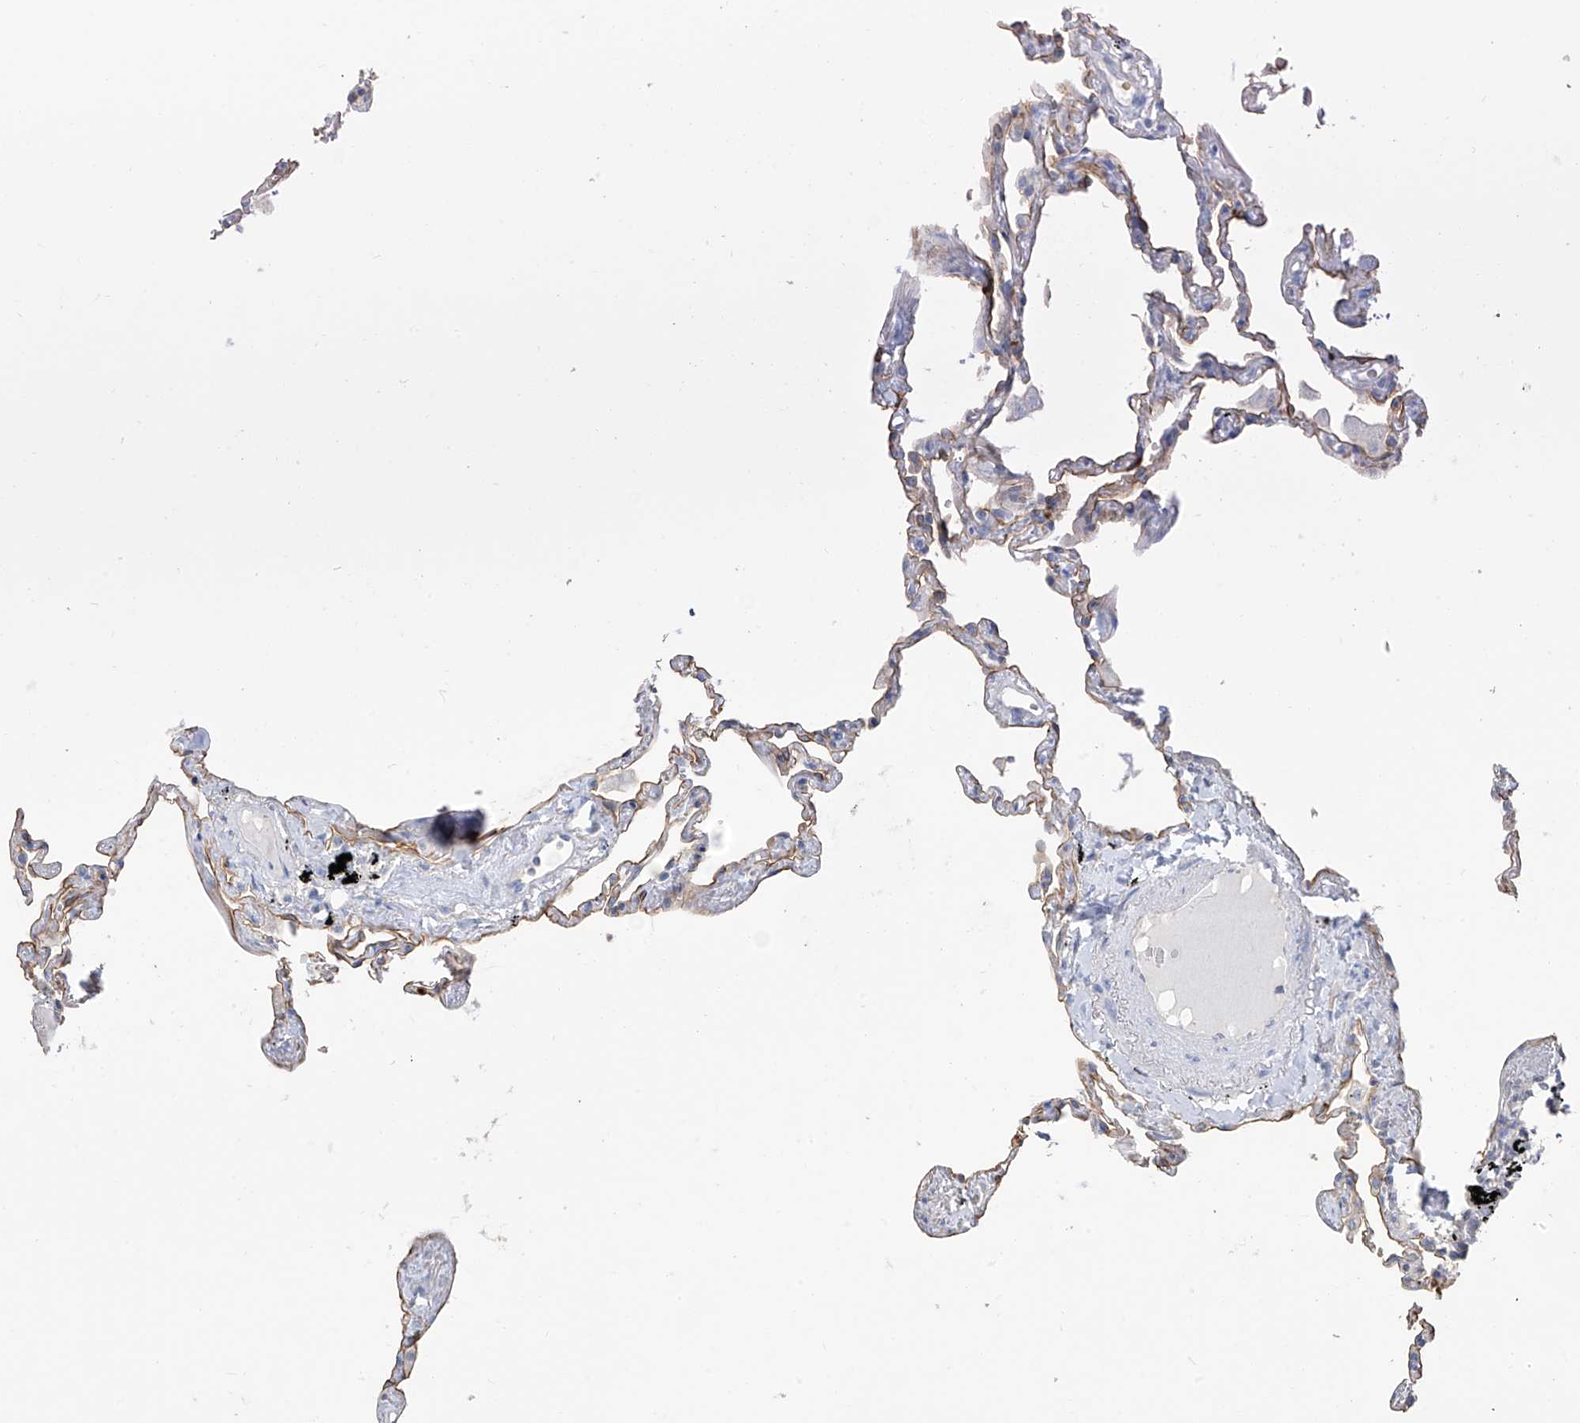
{"staining": {"intensity": "strong", "quantity": "<25%", "location": "cytoplasmic/membranous"}, "tissue": "lung", "cell_type": "Alveolar cells", "image_type": "normal", "snomed": [{"axis": "morphology", "description": "Normal tissue, NOS"}, {"axis": "topography", "description": "Lung"}], "caption": "Protein positivity by immunohistochemistry displays strong cytoplasmic/membranous expression in about <25% of alveolar cells in benign lung.", "gene": "PAFAH1B3", "patient": {"sex": "female", "age": 67}}